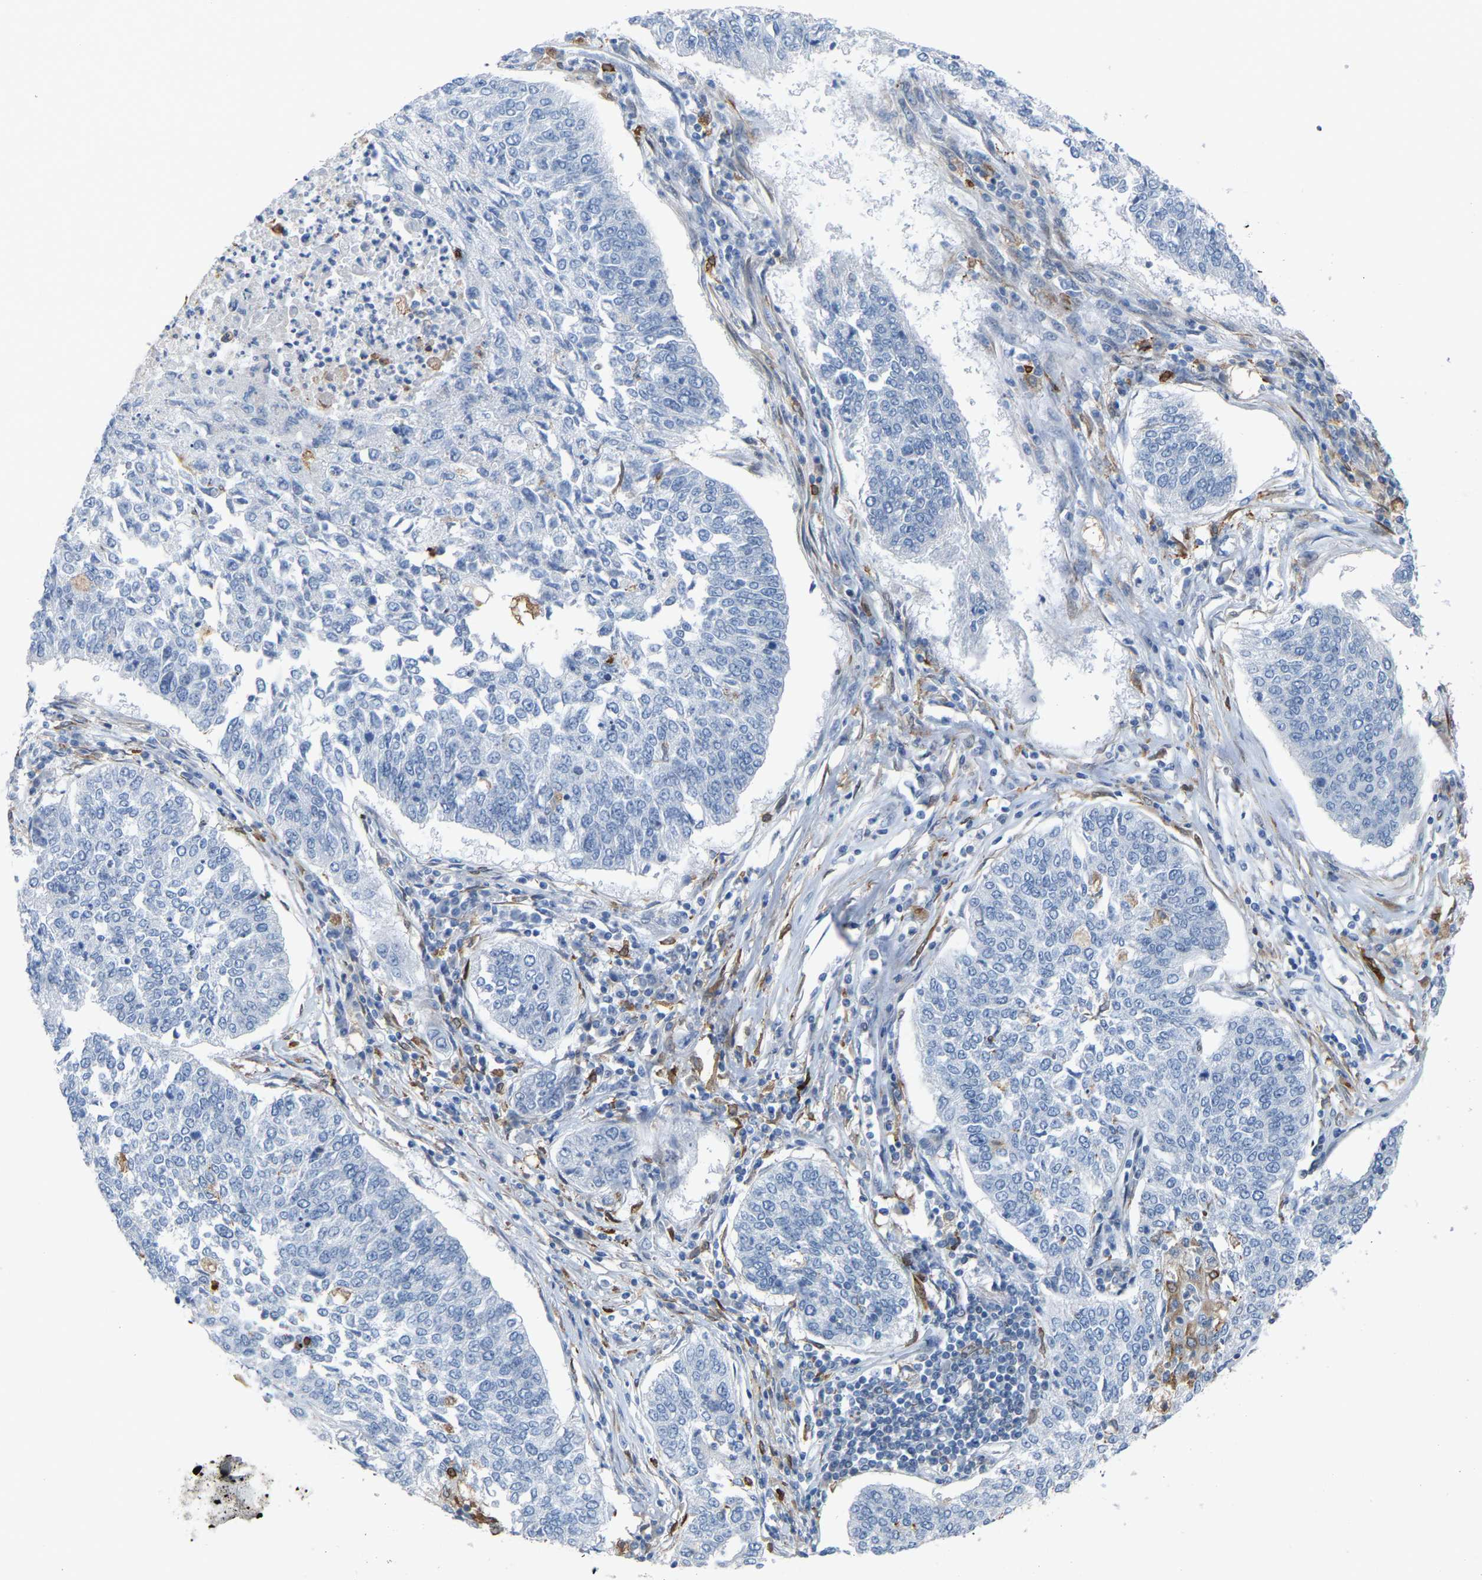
{"staining": {"intensity": "negative", "quantity": "none", "location": "none"}, "tissue": "lung cancer", "cell_type": "Tumor cells", "image_type": "cancer", "snomed": [{"axis": "morphology", "description": "Normal tissue, NOS"}, {"axis": "morphology", "description": "Squamous cell carcinoma, NOS"}, {"axis": "topography", "description": "Cartilage tissue"}, {"axis": "topography", "description": "Bronchus"}, {"axis": "topography", "description": "Lung"}], "caption": "Human lung cancer (squamous cell carcinoma) stained for a protein using IHC demonstrates no staining in tumor cells.", "gene": "PTGS1", "patient": {"sex": "female", "age": 49}}